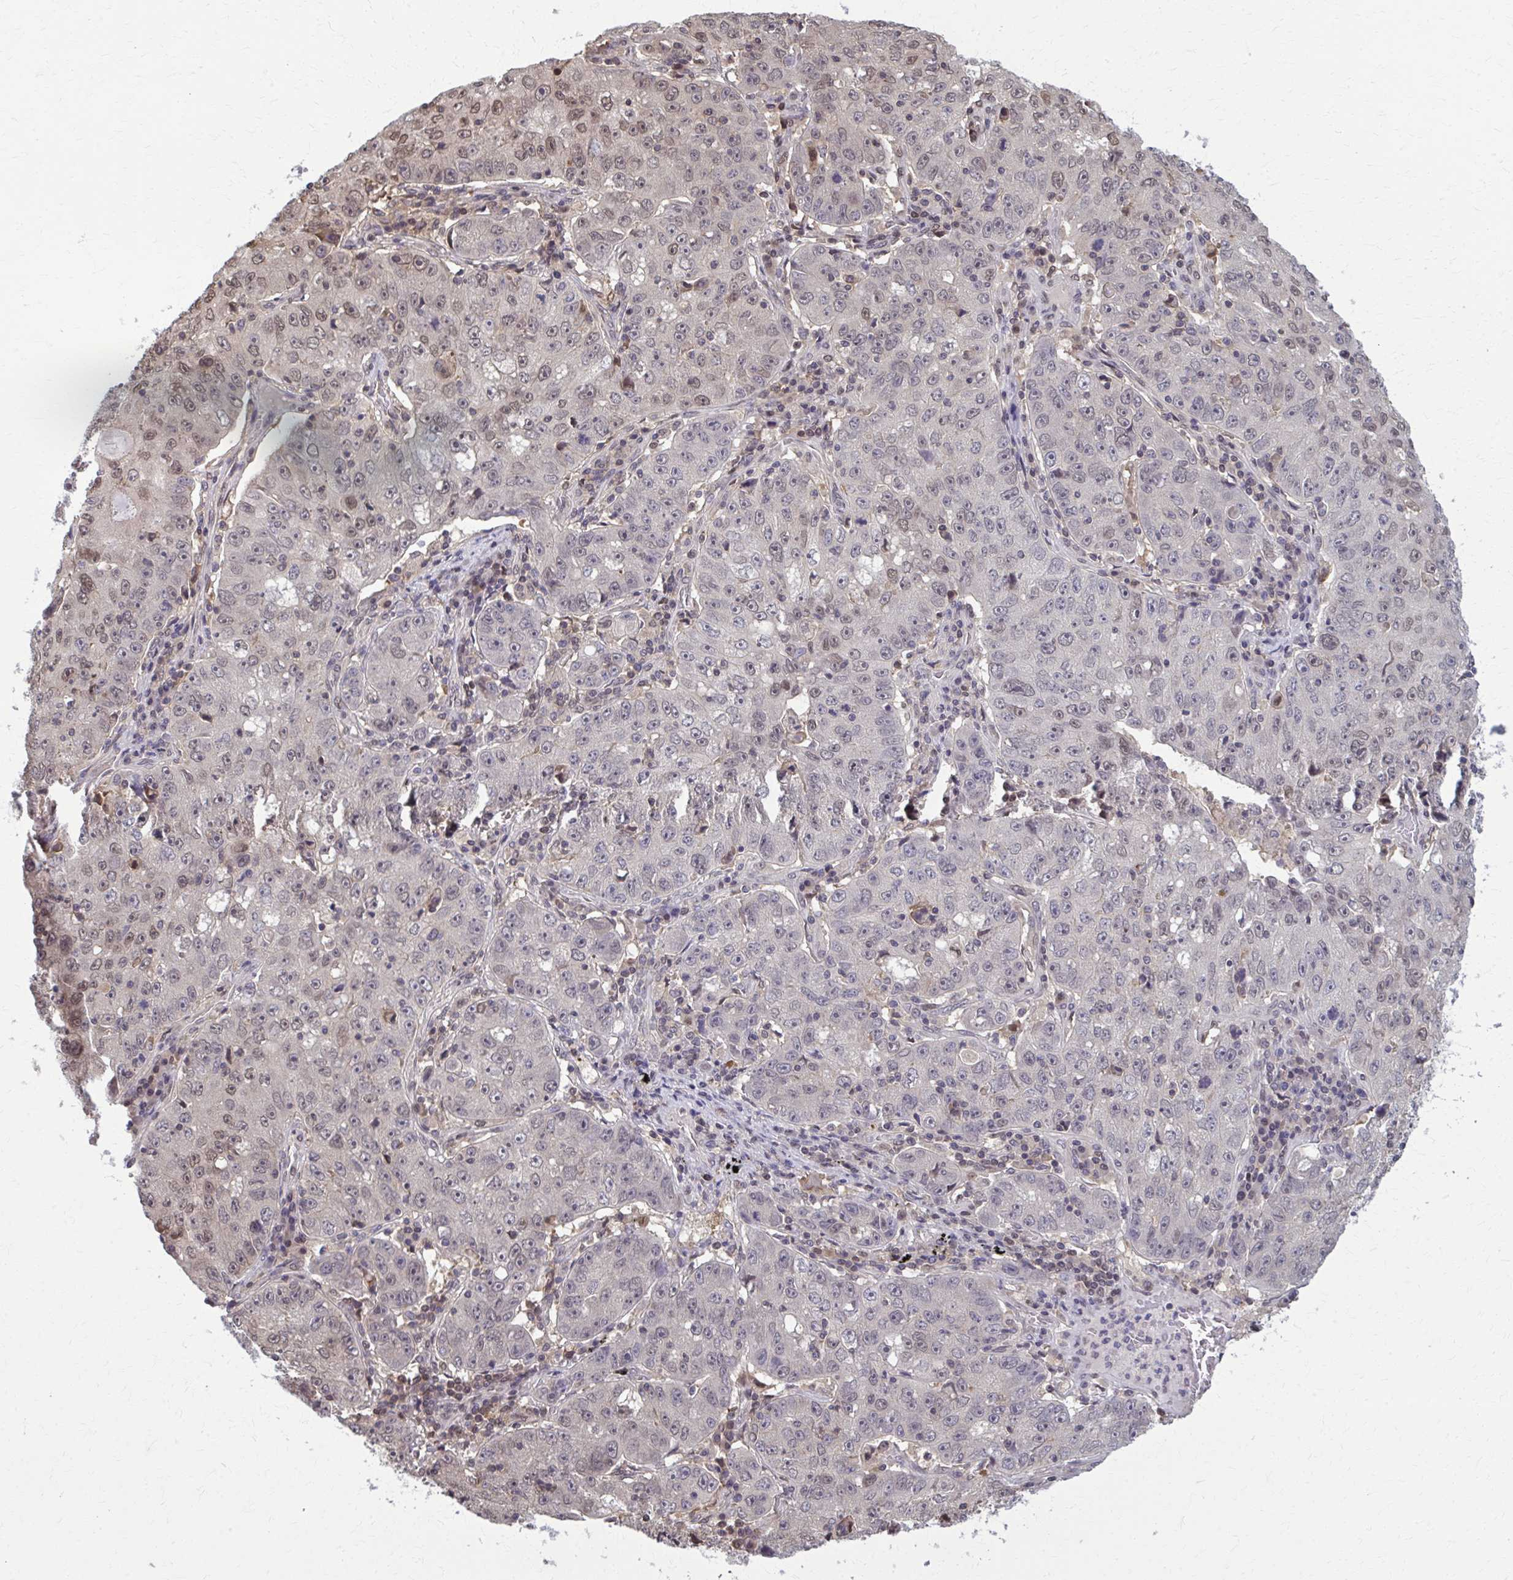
{"staining": {"intensity": "weak", "quantity": "<25%", "location": "nuclear"}, "tissue": "lung cancer", "cell_type": "Tumor cells", "image_type": "cancer", "snomed": [{"axis": "morphology", "description": "Normal morphology"}, {"axis": "morphology", "description": "Adenocarcinoma, NOS"}, {"axis": "topography", "description": "Lymph node"}, {"axis": "topography", "description": "Lung"}], "caption": "Immunohistochemical staining of human lung cancer (adenocarcinoma) displays no significant staining in tumor cells. The staining was performed using DAB to visualize the protein expression in brown, while the nuclei were stained in blue with hematoxylin (Magnification: 20x).", "gene": "MDH1", "patient": {"sex": "female", "age": 57}}